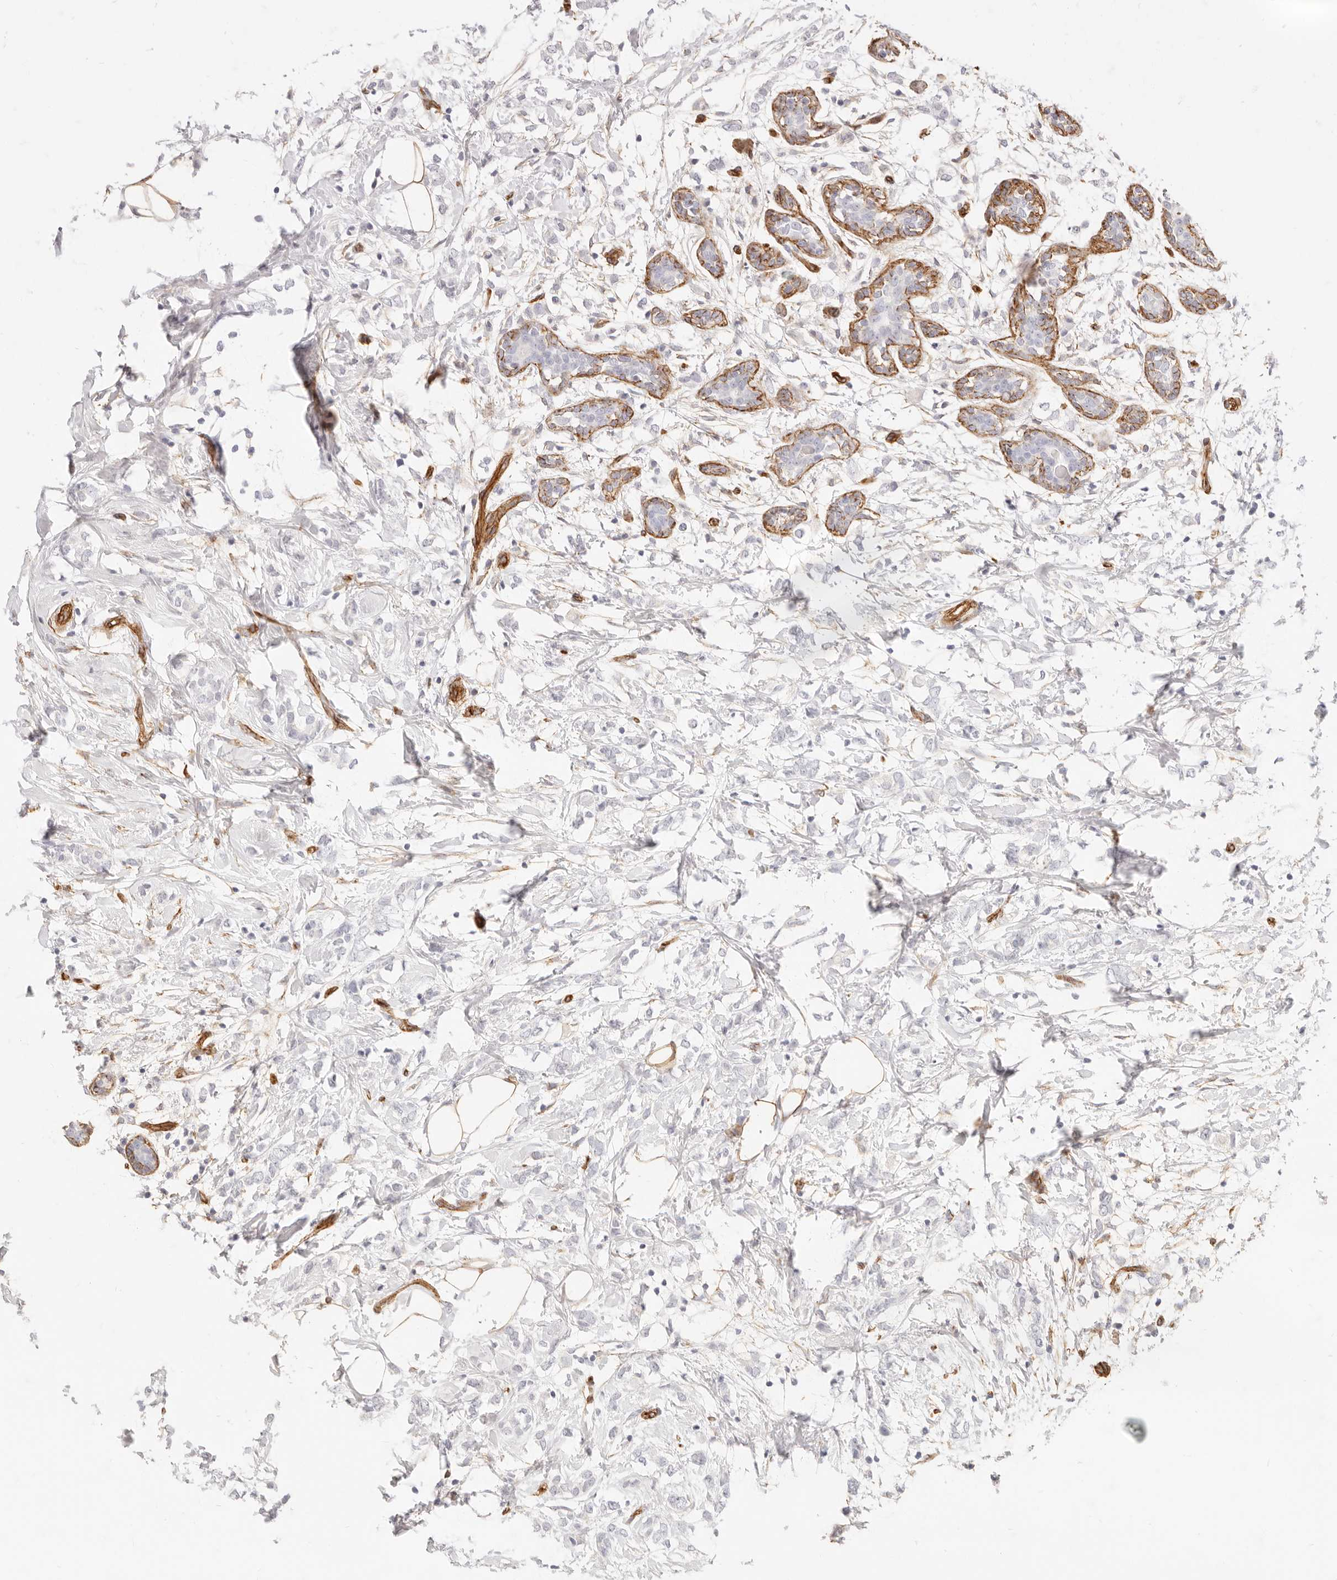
{"staining": {"intensity": "negative", "quantity": "none", "location": "none"}, "tissue": "breast cancer", "cell_type": "Tumor cells", "image_type": "cancer", "snomed": [{"axis": "morphology", "description": "Normal tissue, NOS"}, {"axis": "morphology", "description": "Lobular carcinoma"}, {"axis": "topography", "description": "Breast"}], "caption": "Immunohistochemistry (IHC) of breast cancer (lobular carcinoma) exhibits no expression in tumor cells.", "gene": "NUS1", "patient": {"sex": "female", "age": 47}}